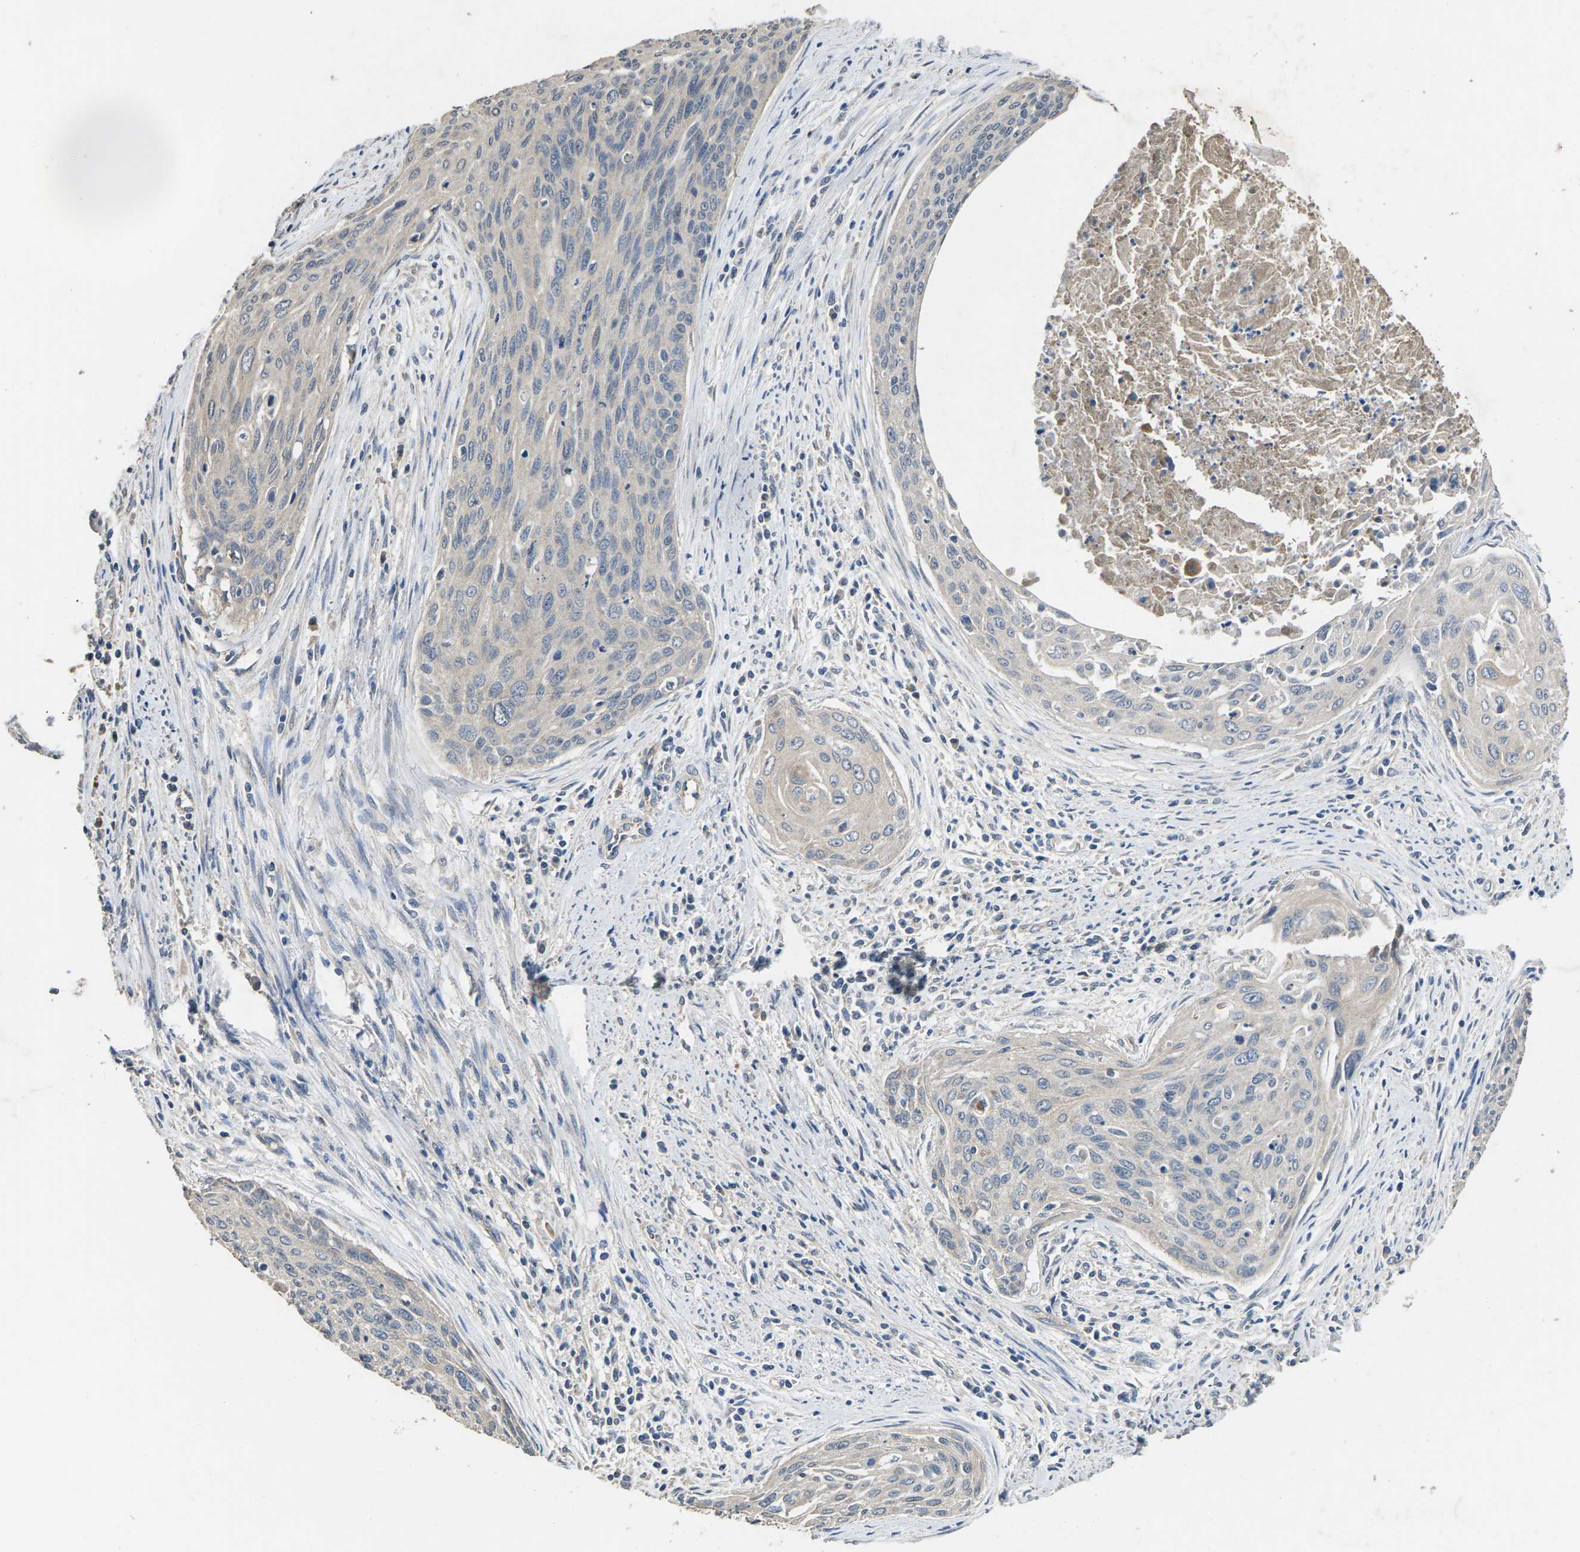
{"staining": {"intensity": "negative", "quantity": "none", "location": "none"}, "tissue": "cervical cancer", "cell_type": "Tumor cells", "image_type": "cancer", "snomed": [{"axis": "morphology", "description": "Squamous cell carcinoma, NOS"}, {"axis": "topography", "description": "Cervix"}], "caption": "Tumor cells show no significant staining in cervical squamous cell carcinoma.", "gene": "B4GAT1", "patient": {"sex": "female", "age": 55}}